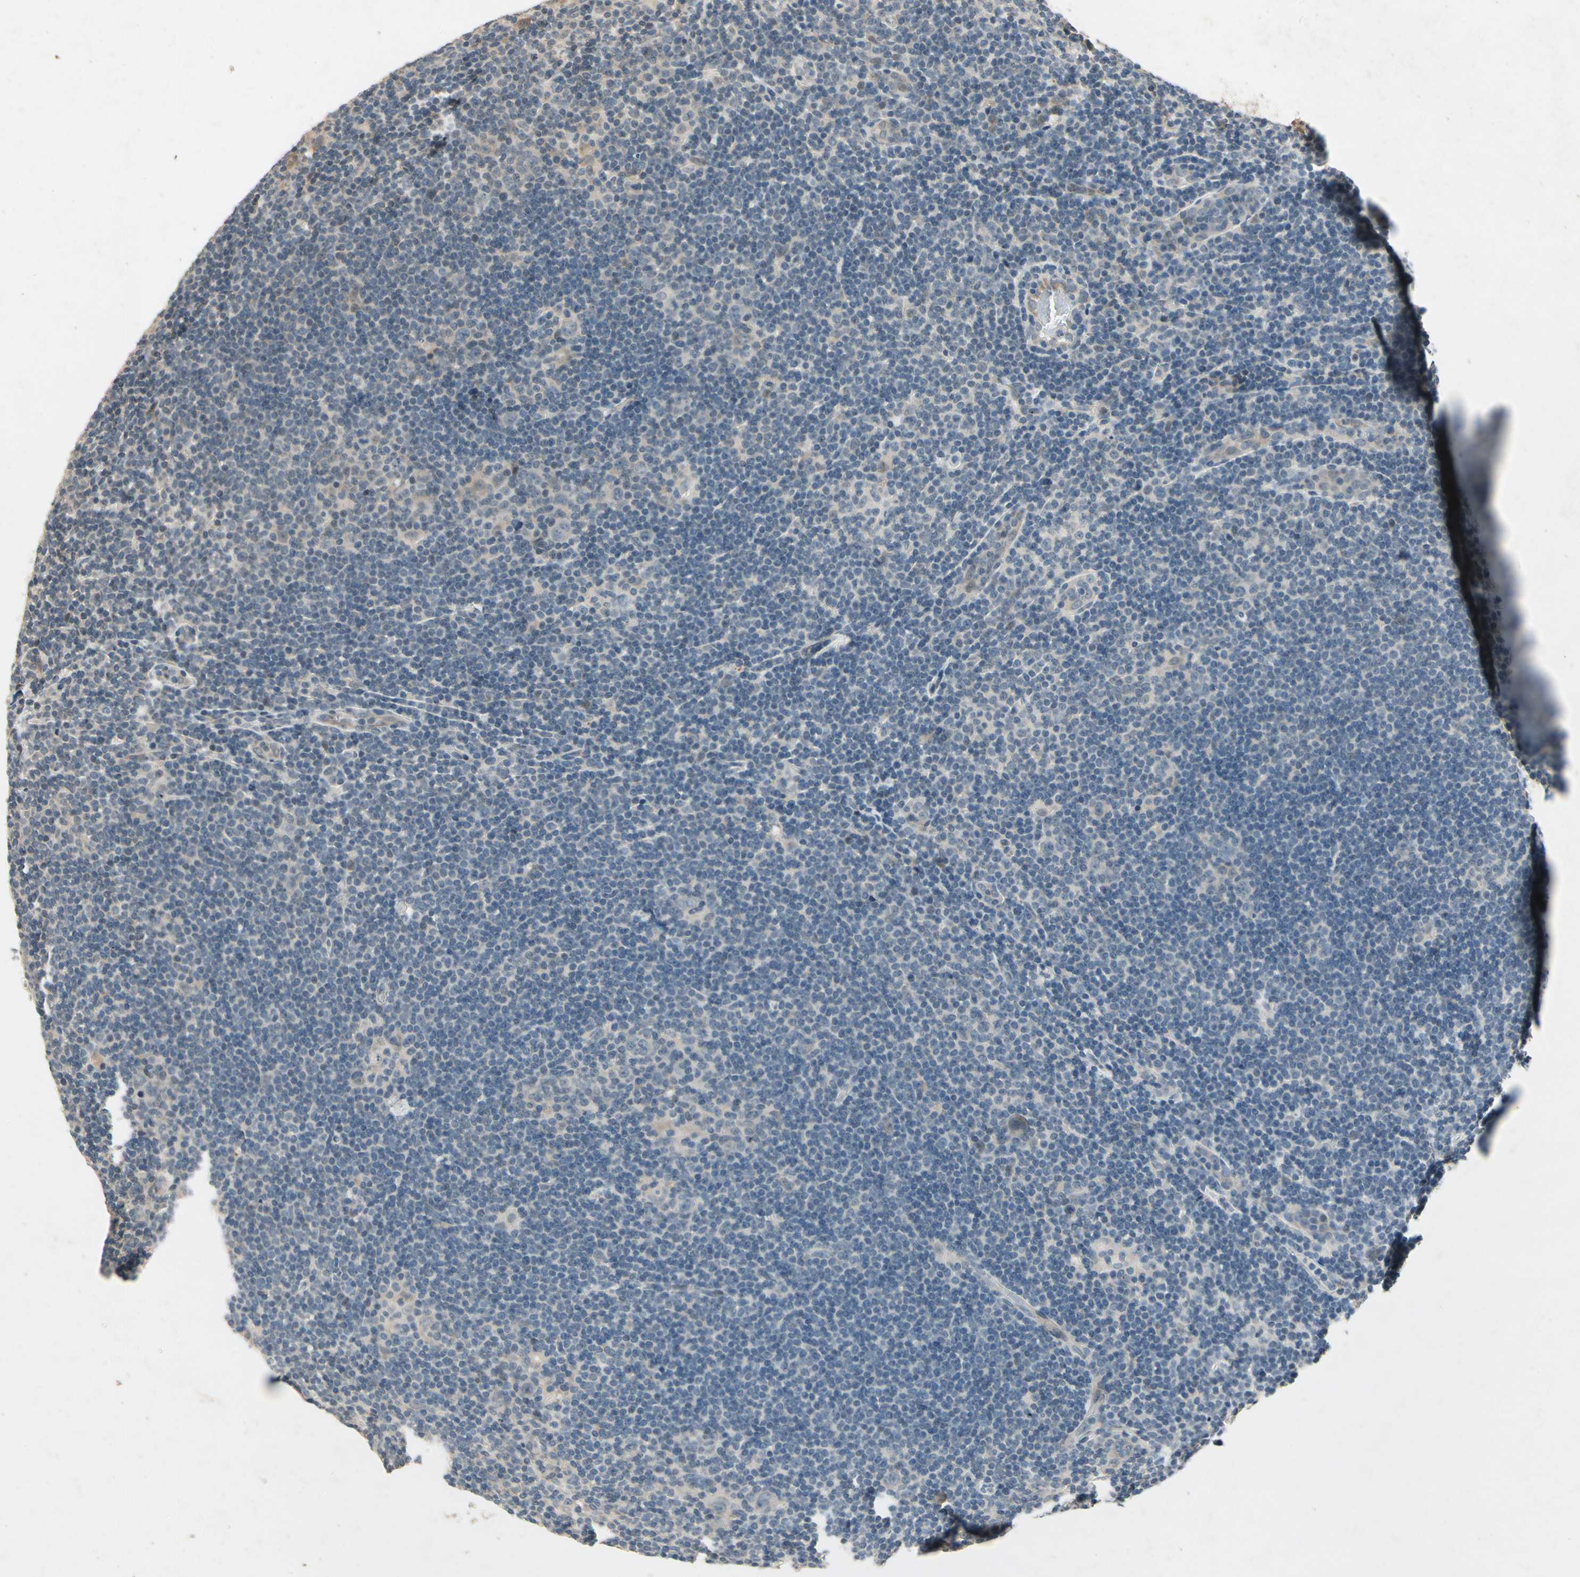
{"staining": {"intensity": "weak", "quantity": "25%-75%", "location": "cytoplasmic/membranous"}, "tissue": "lymphoma", "cell_type": "Tumor cells", "image_type": "cancer", "snomed": [{"axis": "morphology", "description": "Hodgkin's disease, NOS"}, {"axis": "topography", "description": "Lymph node"}], "caption": "Immunohistochemical staining of lymphoma shows low levels of weak cytoplasmic/membranous staining in about 25%-75% of tumor cells. The staining was performed using DAB, with brown indicating positive protein expression. Nuclei are stained blue with hematoxylin.", "gene": "DPY19L3", "patient": {"sex": "female", "age": 57}}